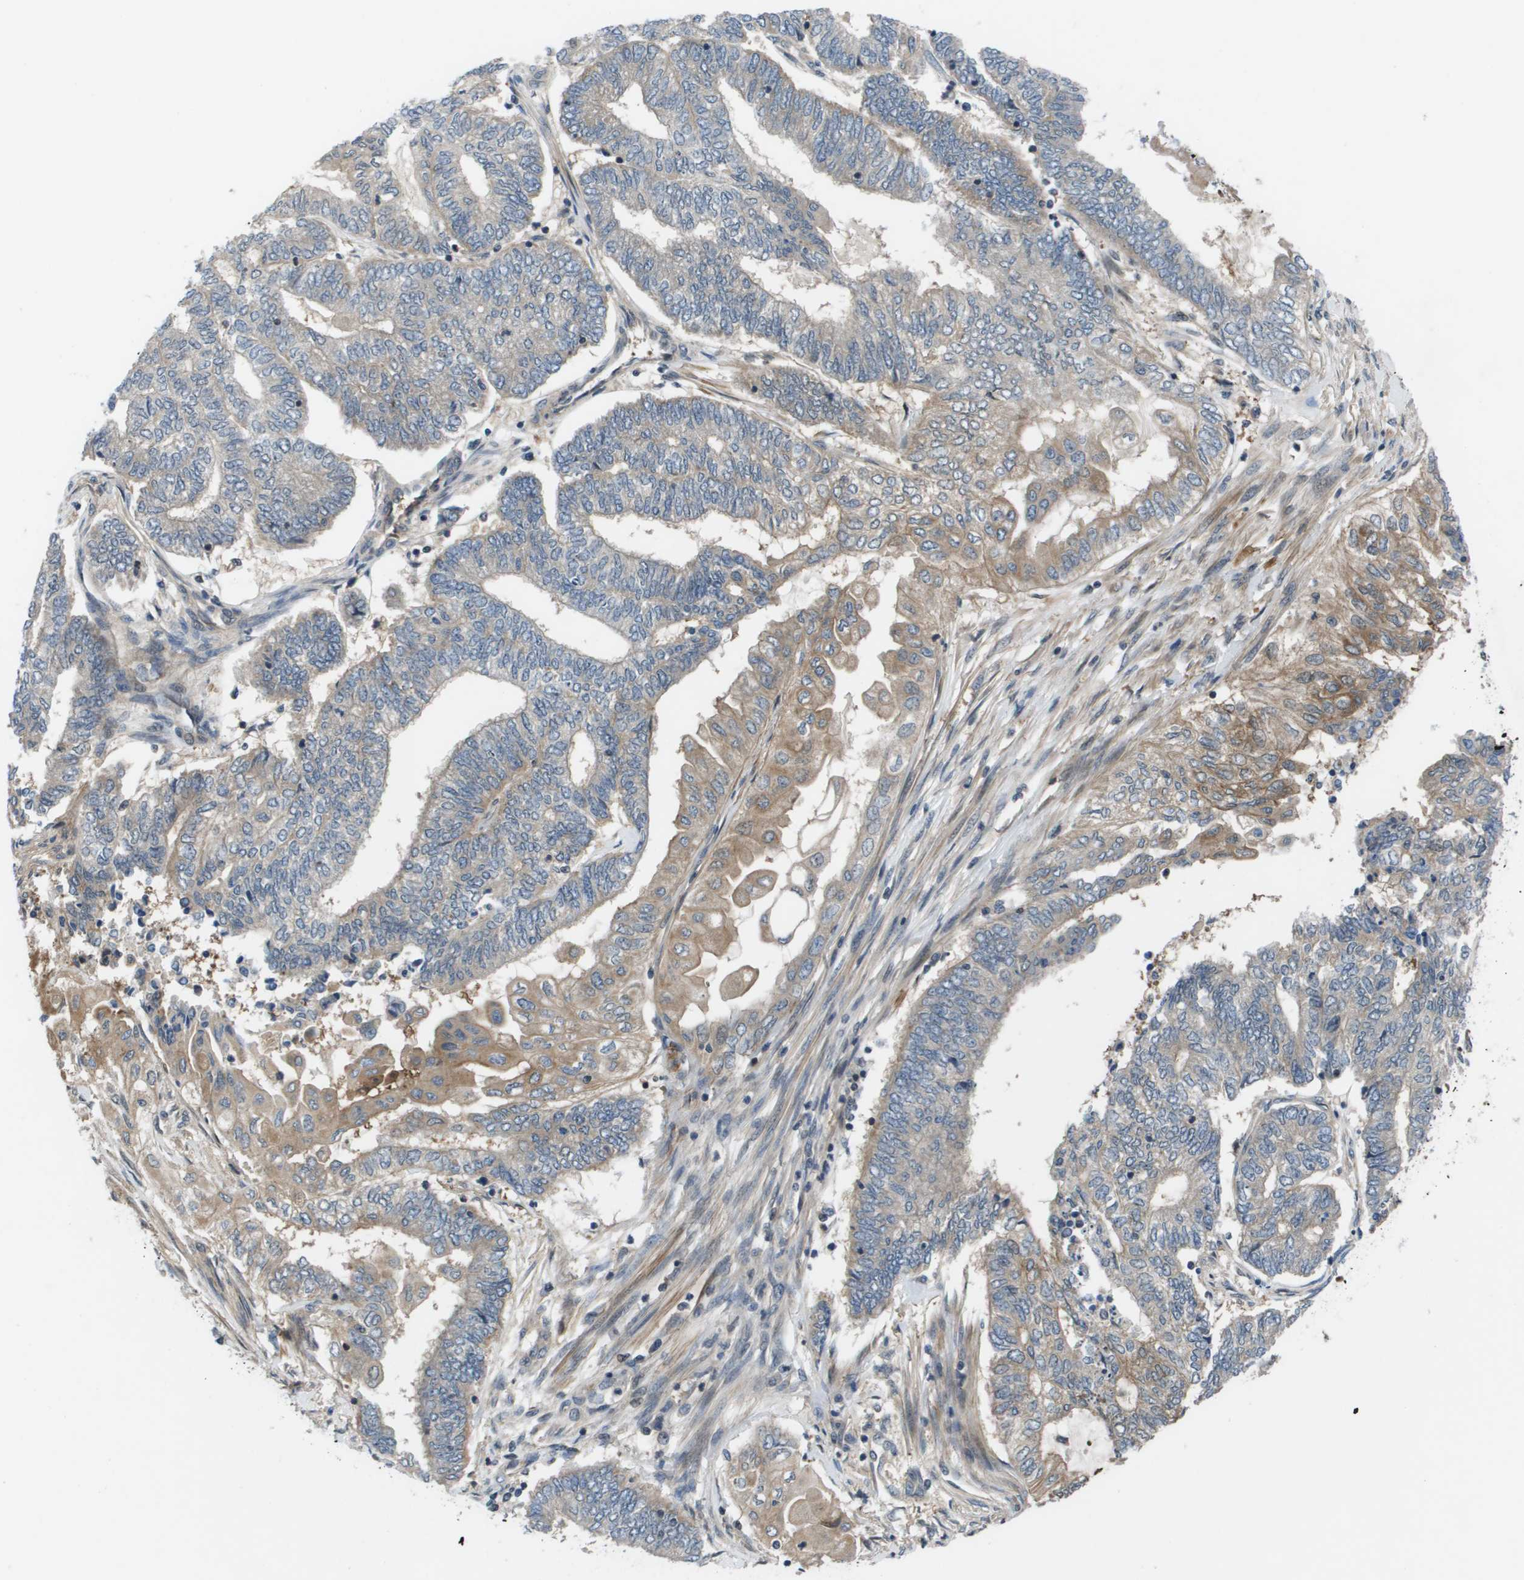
{"staining": {"intensity": "moderate", "quantity": "<25%", "location": "cytoplasmic/membranous"}, "tissue": "endometrial cancer", "cell_type": "Tumor cells", "image_type": "cancer", "snomed": [{"axis": "morphology", "description": "Adenocarcinoma, NOS"}, {"axis": "topography", "description": "Uterus"}, {"axis": "topography", "description": "Endometrium"}], "caption": "Protein staining displays moderate cytoplasmic/membranous expression in about <25% of tumor cells in adenocarcinoma (endometrial).", "gene": "ENPP5", "patient": {"sex": "female", "age": 70}}